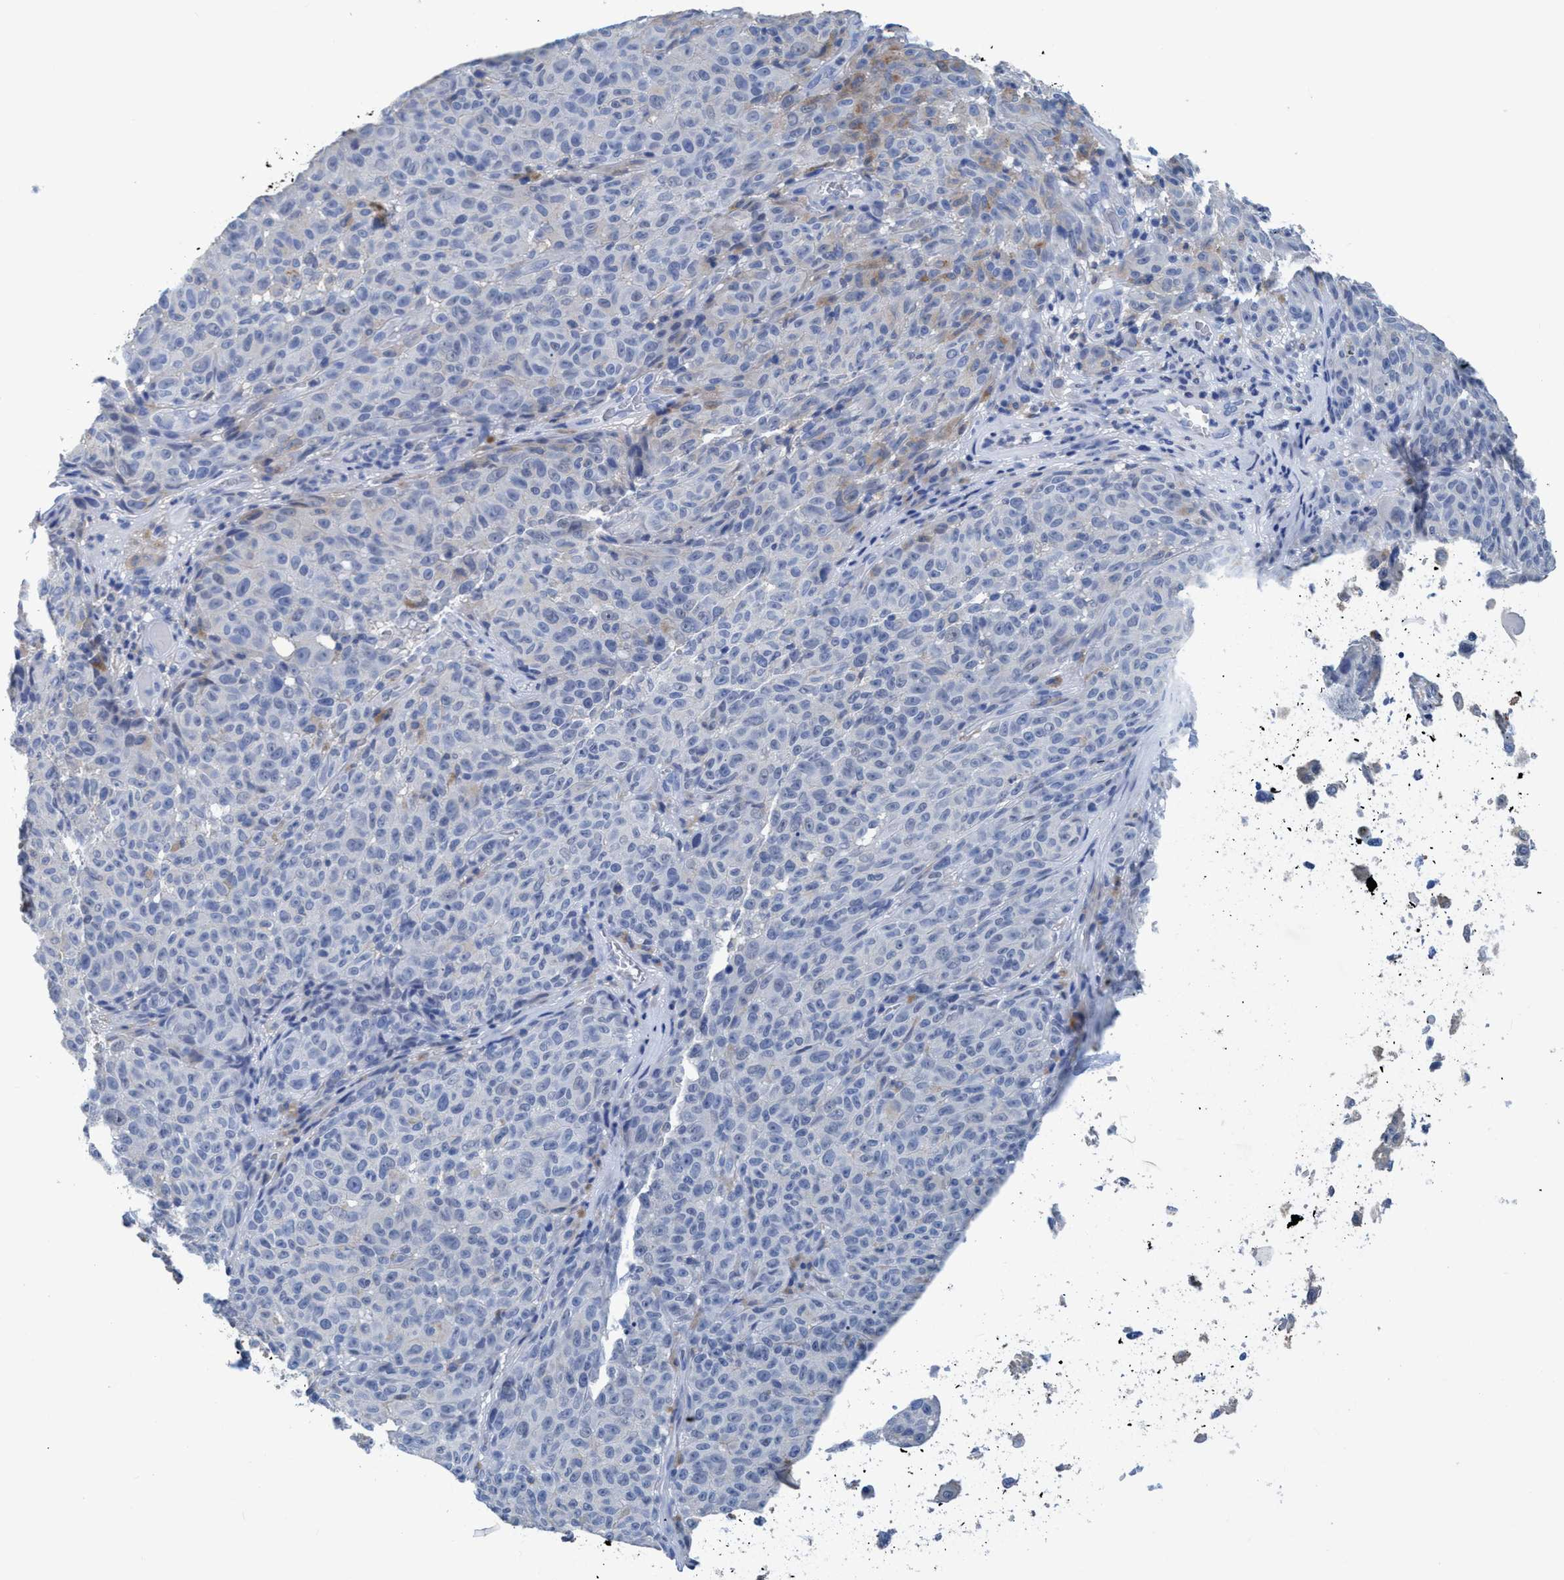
{"staining": {"intensity": "negative", "quantity": "none", "location": "none"}, "tissue": "skin cancer", "cell_type": "Tumor cells", "image_type": "cancer", "snomed": [{"axis": "morphology", "description": "Basal cell carcinoma"}, {"axis": "topography", "description": "Skin"}], "caption": "High magnification brightfield microscopy of skin basal cell carcinoma stained with DAB (3,3'-diaminobenzidine) (brown) and counterstained with hematoxylin (blue): tumor cells show no significant expression.", "gene": "DNAI1", "patient": {"sex": "female", "age": 64}}